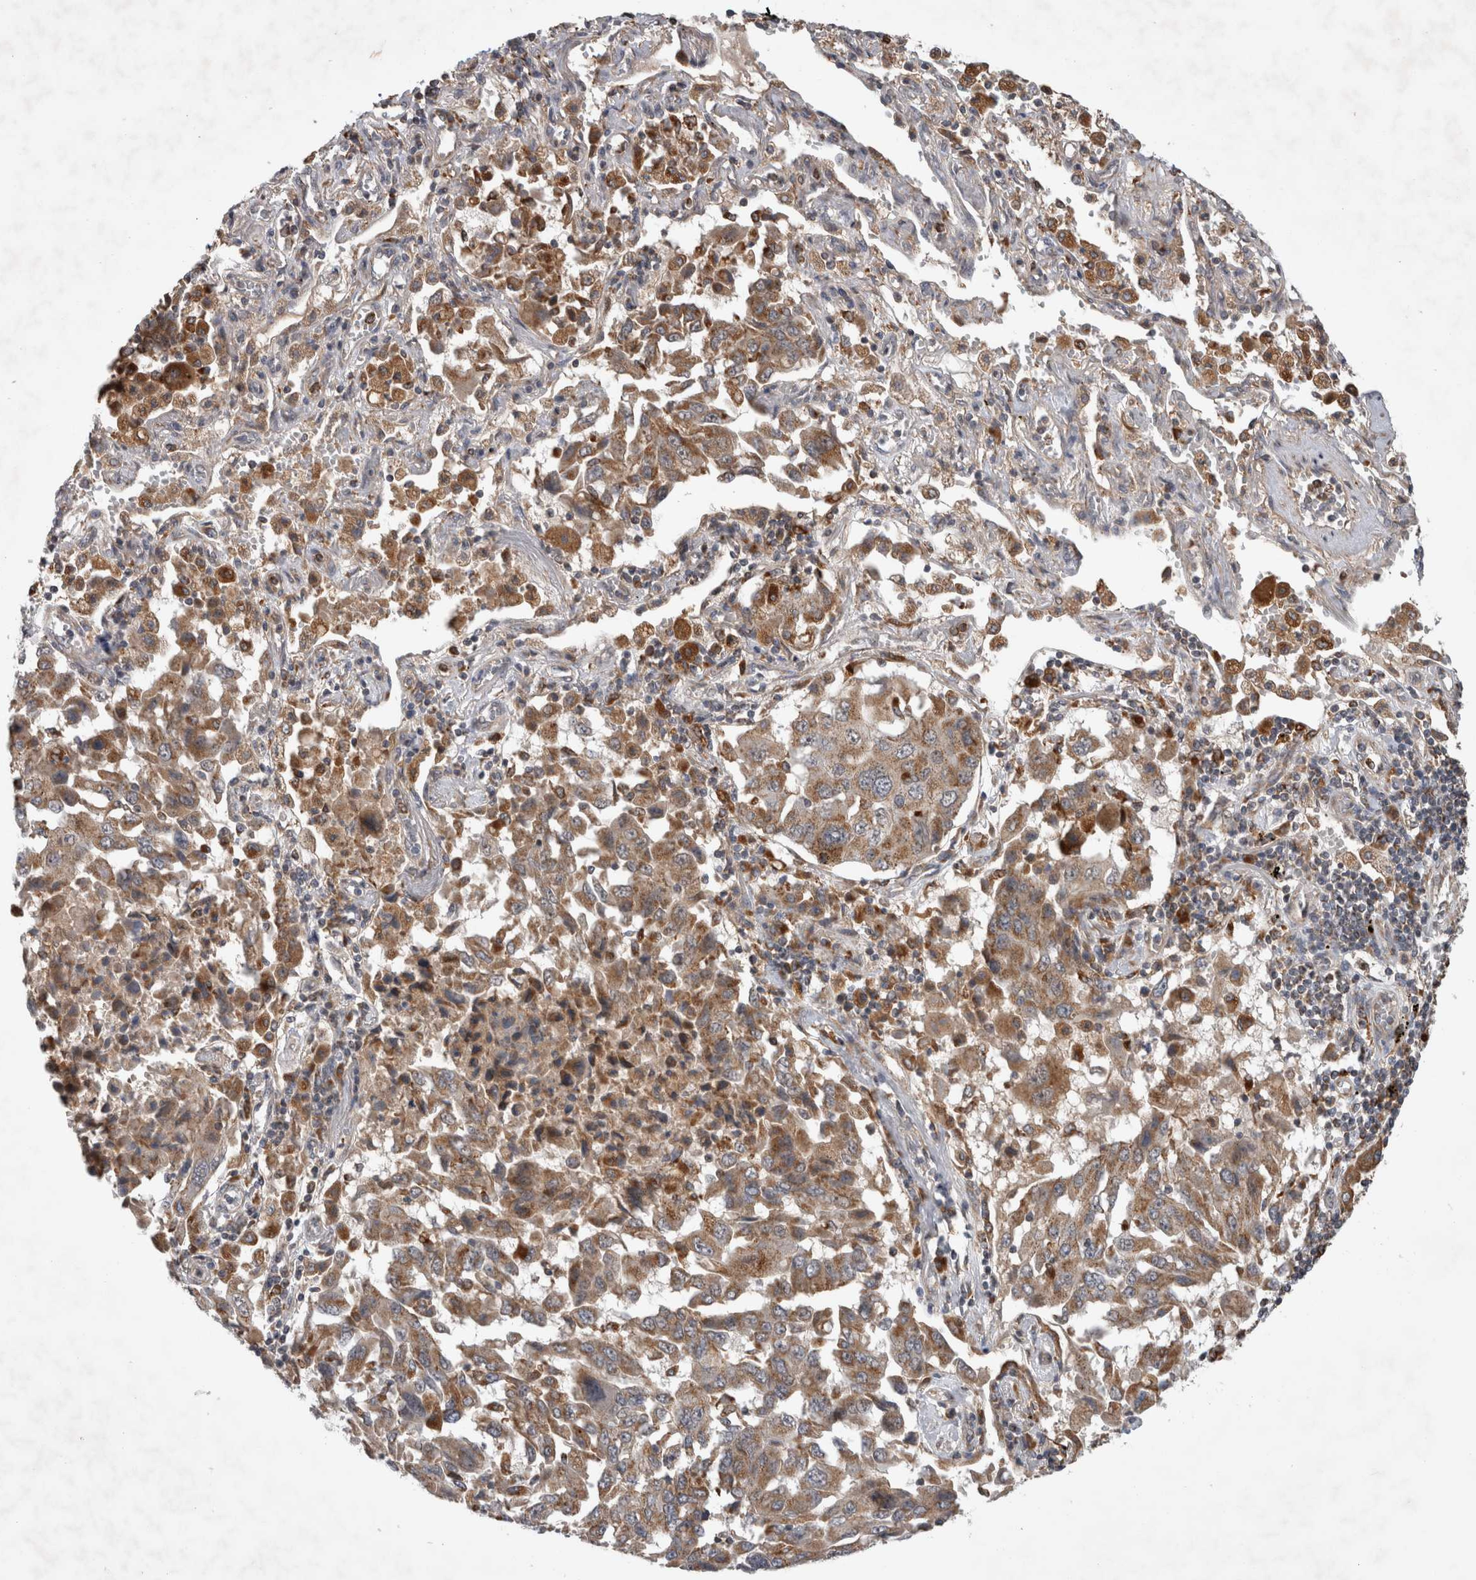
{"staining": {"intensity": "moderate", "quantity": ">75%", "location": "cytoplasmic/membranous"}, "tissue": "lung cancer", "cell_type": "Tumor cells", "image_type": "cancer", "snomed": [{"axis": "morphology", "description": "Adenocarcinoma, NOS"}, {"axis": "topography", "description": "Lung"}], "caption": "Moderate cytoplasmic/membranous expression is seen in about >75% of tumor cells in lung cancer (adenocarcinoma). The protein of interest is stained brown, and the nuclei are stained in blue (DAB (3,3'-diaminobenzidine) IHC with brightfield microscopy, high magnification).", "gene": "ADGRL3", "patient": {"sex": "female", "age": 65}}